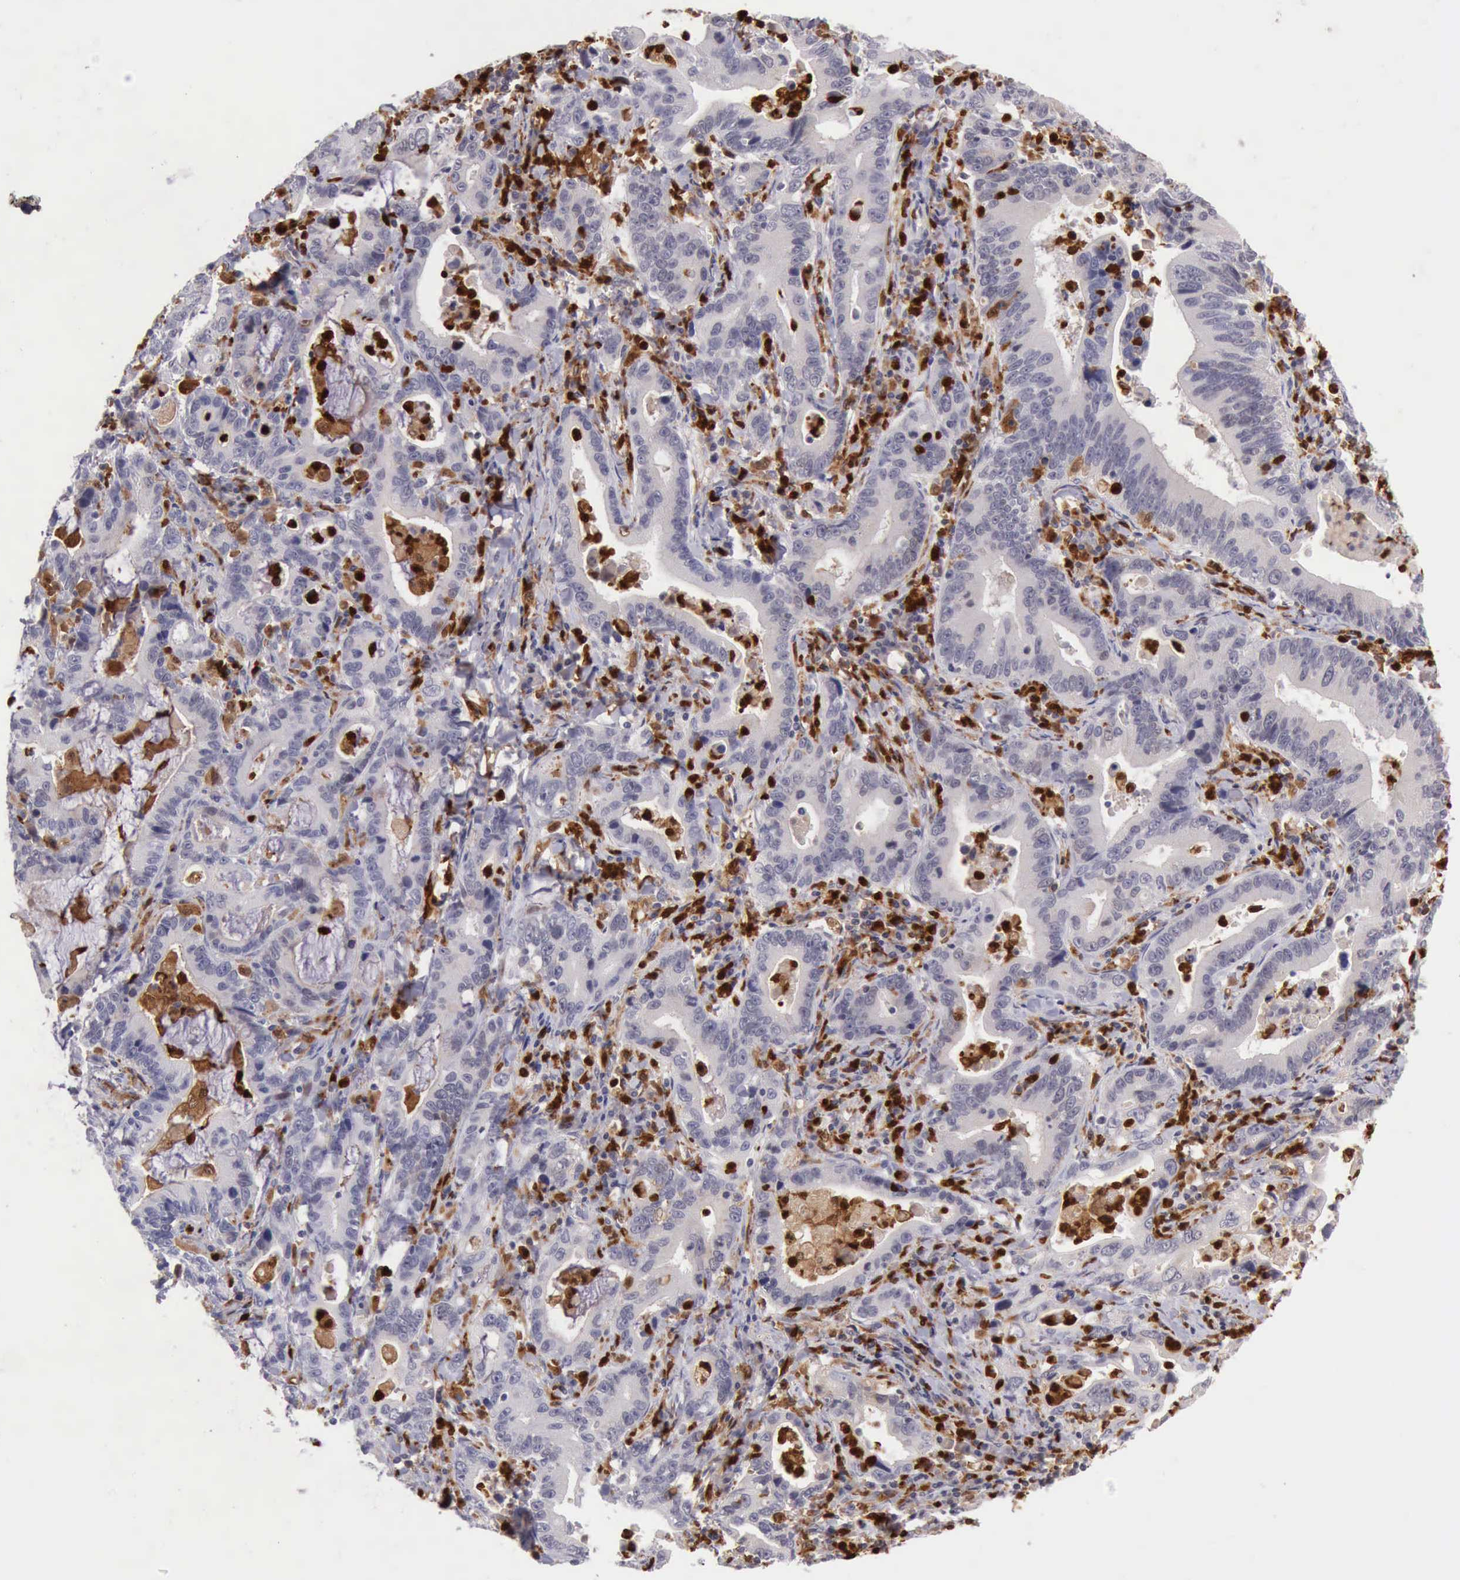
{"staining": {"intensity": "negative", "quantity": "none", "location": "none"}, "tissue": "stomach cancer", "cell_type": "Tumor cells", "image_type": "cancer", "snomed": [{"axis": "morphology", "description": "Adenocarcinoma, NOS"}, {"axis": "topography", "description": "Stomach, upper"}], "caption": "DAB (3,3'-diaminobenzidine) immunohistochemical staining of stomach cancer (adenocarcinoma) exhibits no significant expression in tumor cells.", "gene": "CSTA", "patient": {"sex": "male", "age": 63}}